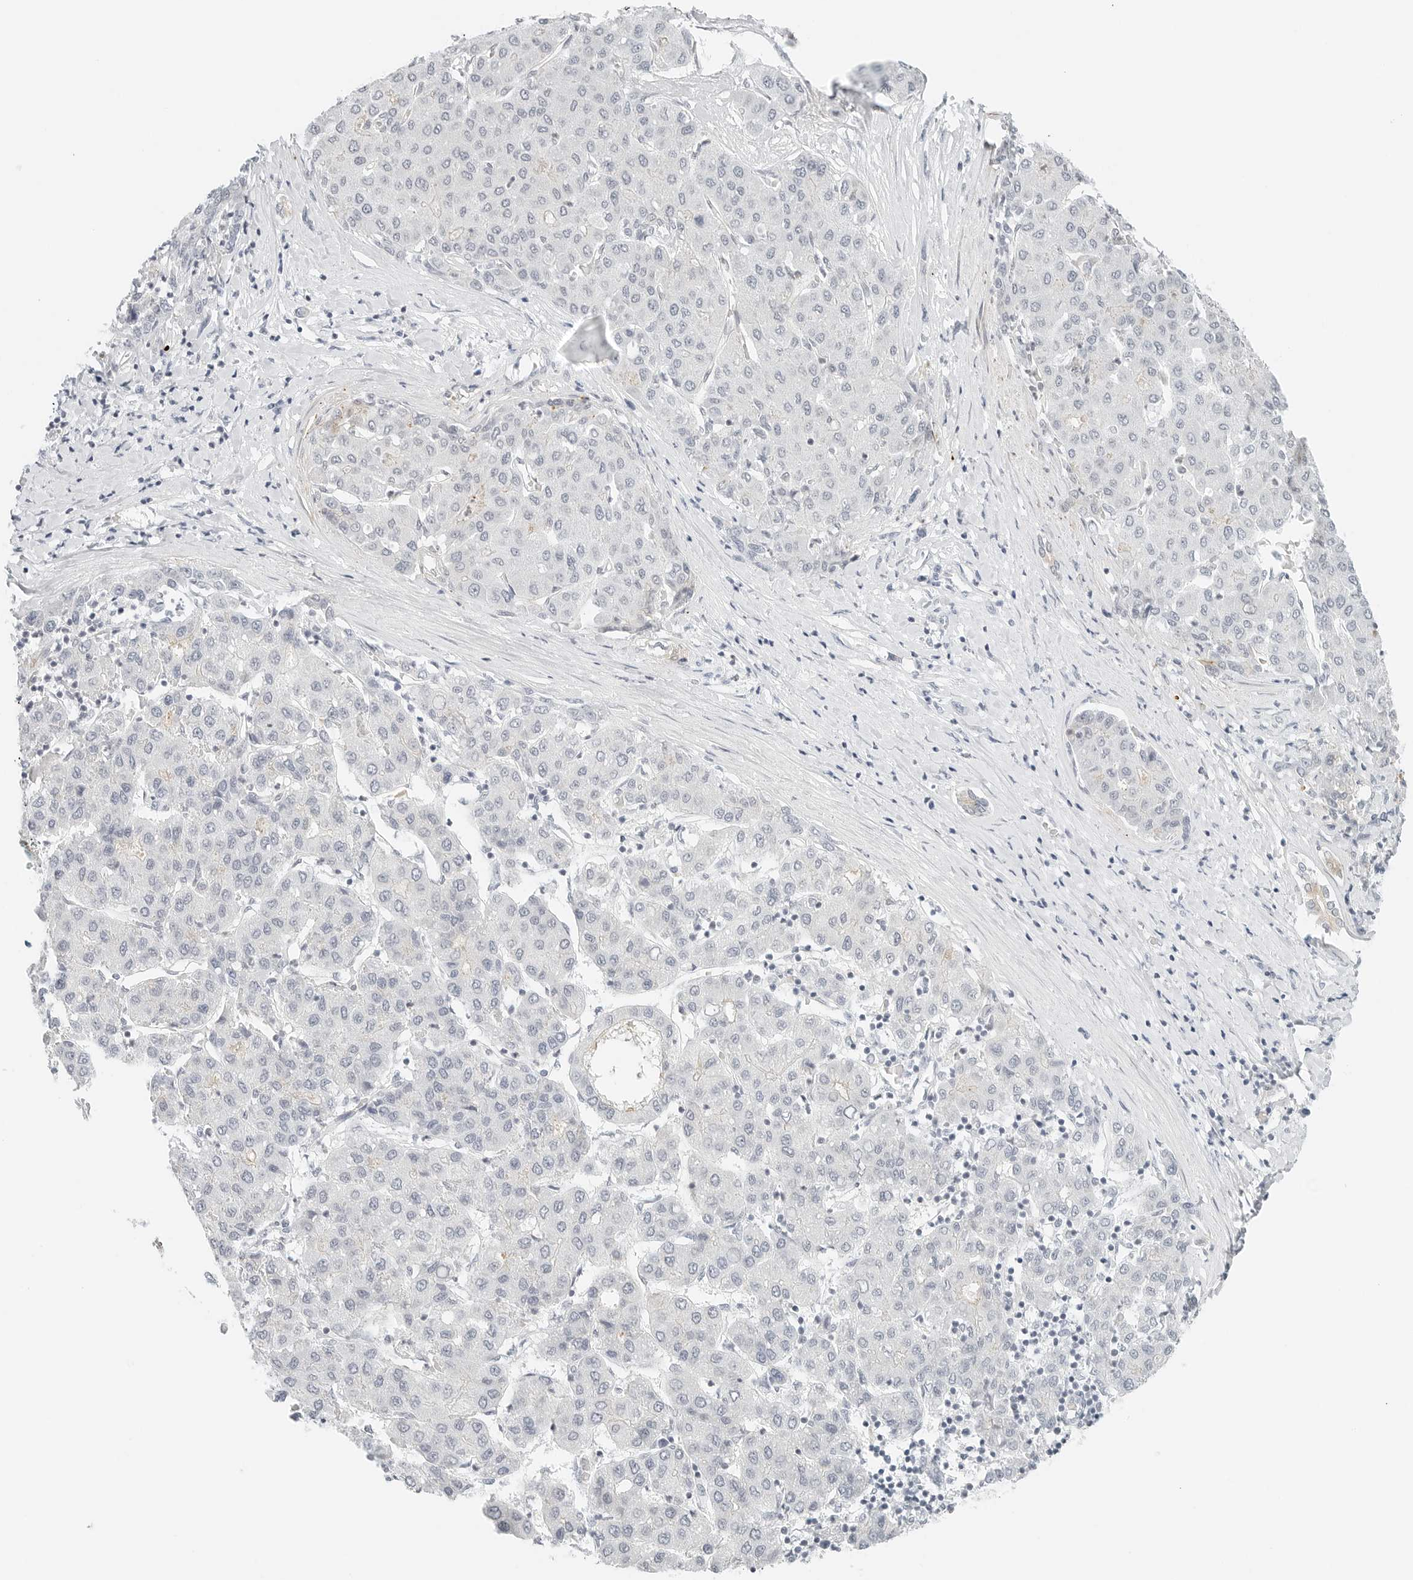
{"staining": {"intensity": "negative", "quantity": "none", "location": "none"}, "tissue": "liver cancer", "cell_type": "Tumor cells", "image_type": "cancer", "snomed": [{"axis": "morphology", "description": "Carcinoma, Hepatocellular, NOS"}, {"axis": "topography", "description": "Liver"}], "caption": "Immunohistochemistry photomicrograph of hepatocellular carcinoma (liver) stained for a protein (brown), which shows no expression in tumor cells.", "gene": "IQCC", "patient": {"sex": "male", "age": 65}}